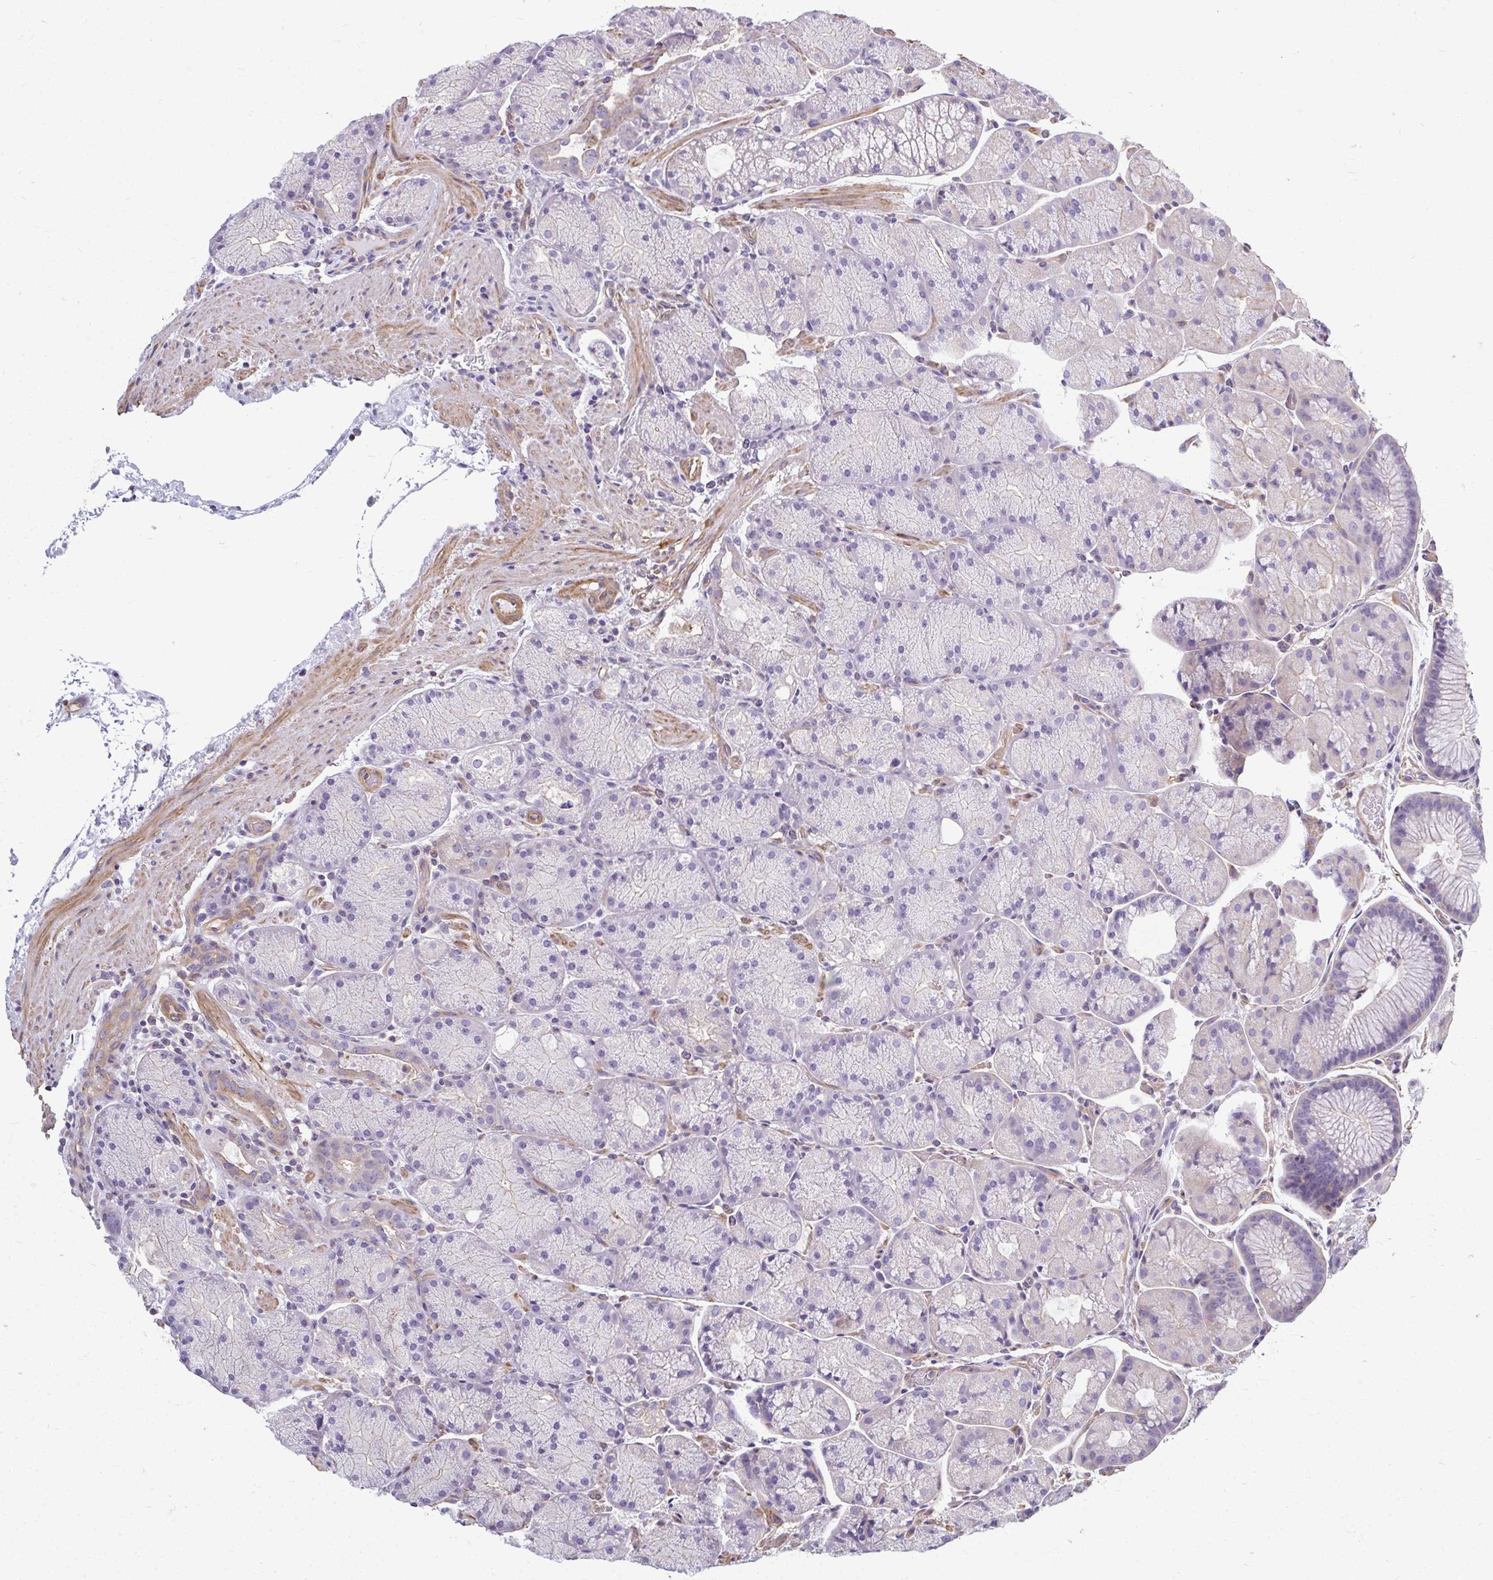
{"staining": {"intensity": "weak", "quantity": "<25%", "location": "cytoplasmic/membranous"}, "tissue": "stomach", "cell_type": "Glandular cells", "image_type": "normal", "snomed": [{"axis": "morphology", "description": "Normal tissue, NOS"}, {"axis": "topography", "description": "Stomach, upper"}, {"axis": "topography", "description": "Stomach"}], "caption": "High magnification brightfield microscopy of normal stomach stained with DAB (brown) and counterstained with hematoxylin (blue): glandular cells show no significant staining.", "gene": "MYL1", "patient": {"sex": "male", "age": 48}}